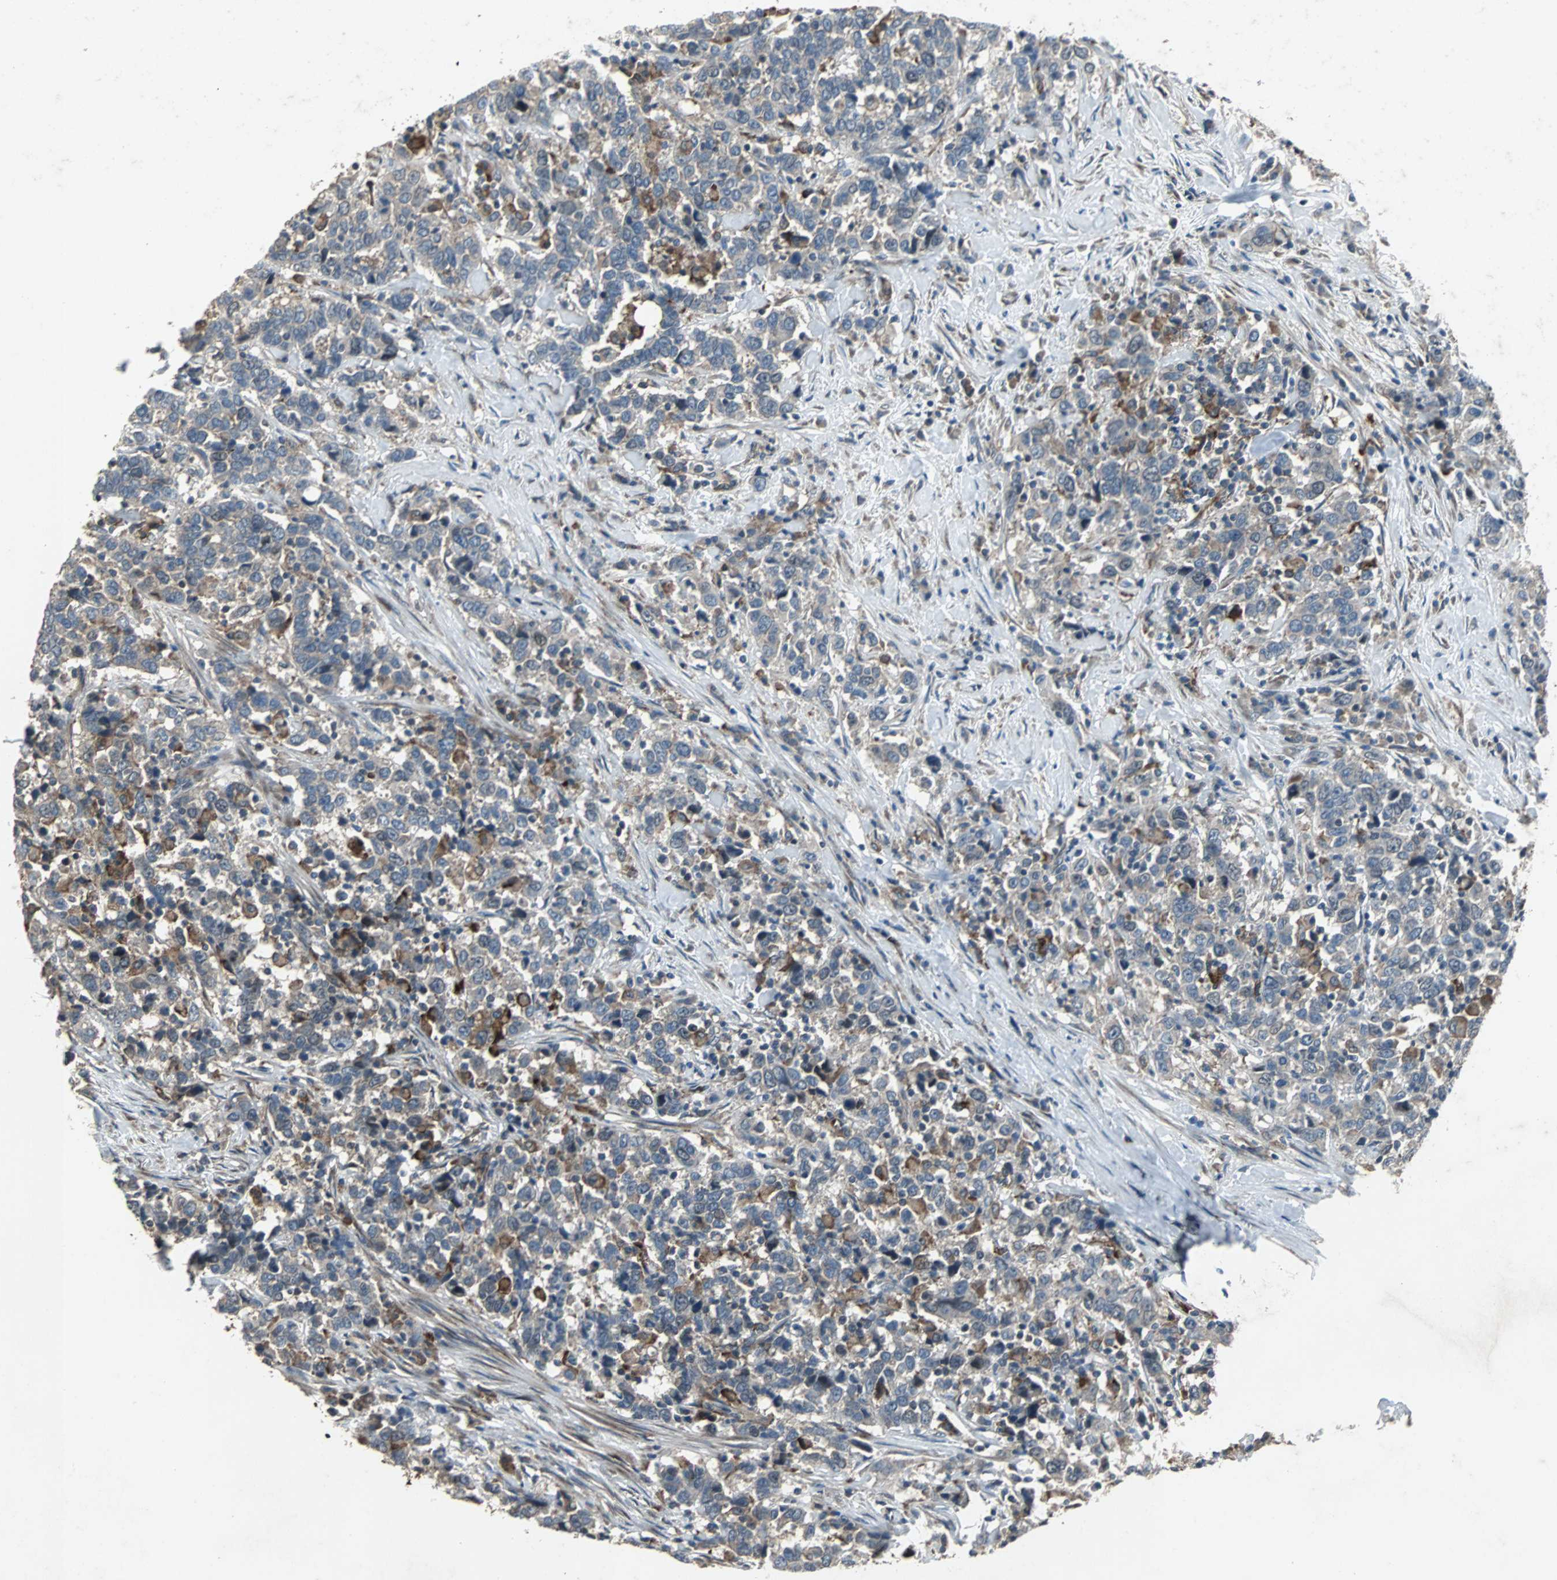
{"staining": {"intensity": "weak", "quantity": "25%-75%", "location": "cytoplasmic/membranous"}, "tissue": "urothelial cancer", "cell_type": "Tumor cells", "image_type": "cancer", "snomed": [{"axis": "morphology", "description": "Urothelial carcinoma, High grade"}, {"axis": "topography", "description": "Urinary bladder"}], "caption": "High-grade urothelial carcinoma tissue shows weak cytoplasmic/membranous positivity in approximately 25%-75% of tumor cells", "gene": "SOS1", "patient": {"sex": "male", "age": 61}}